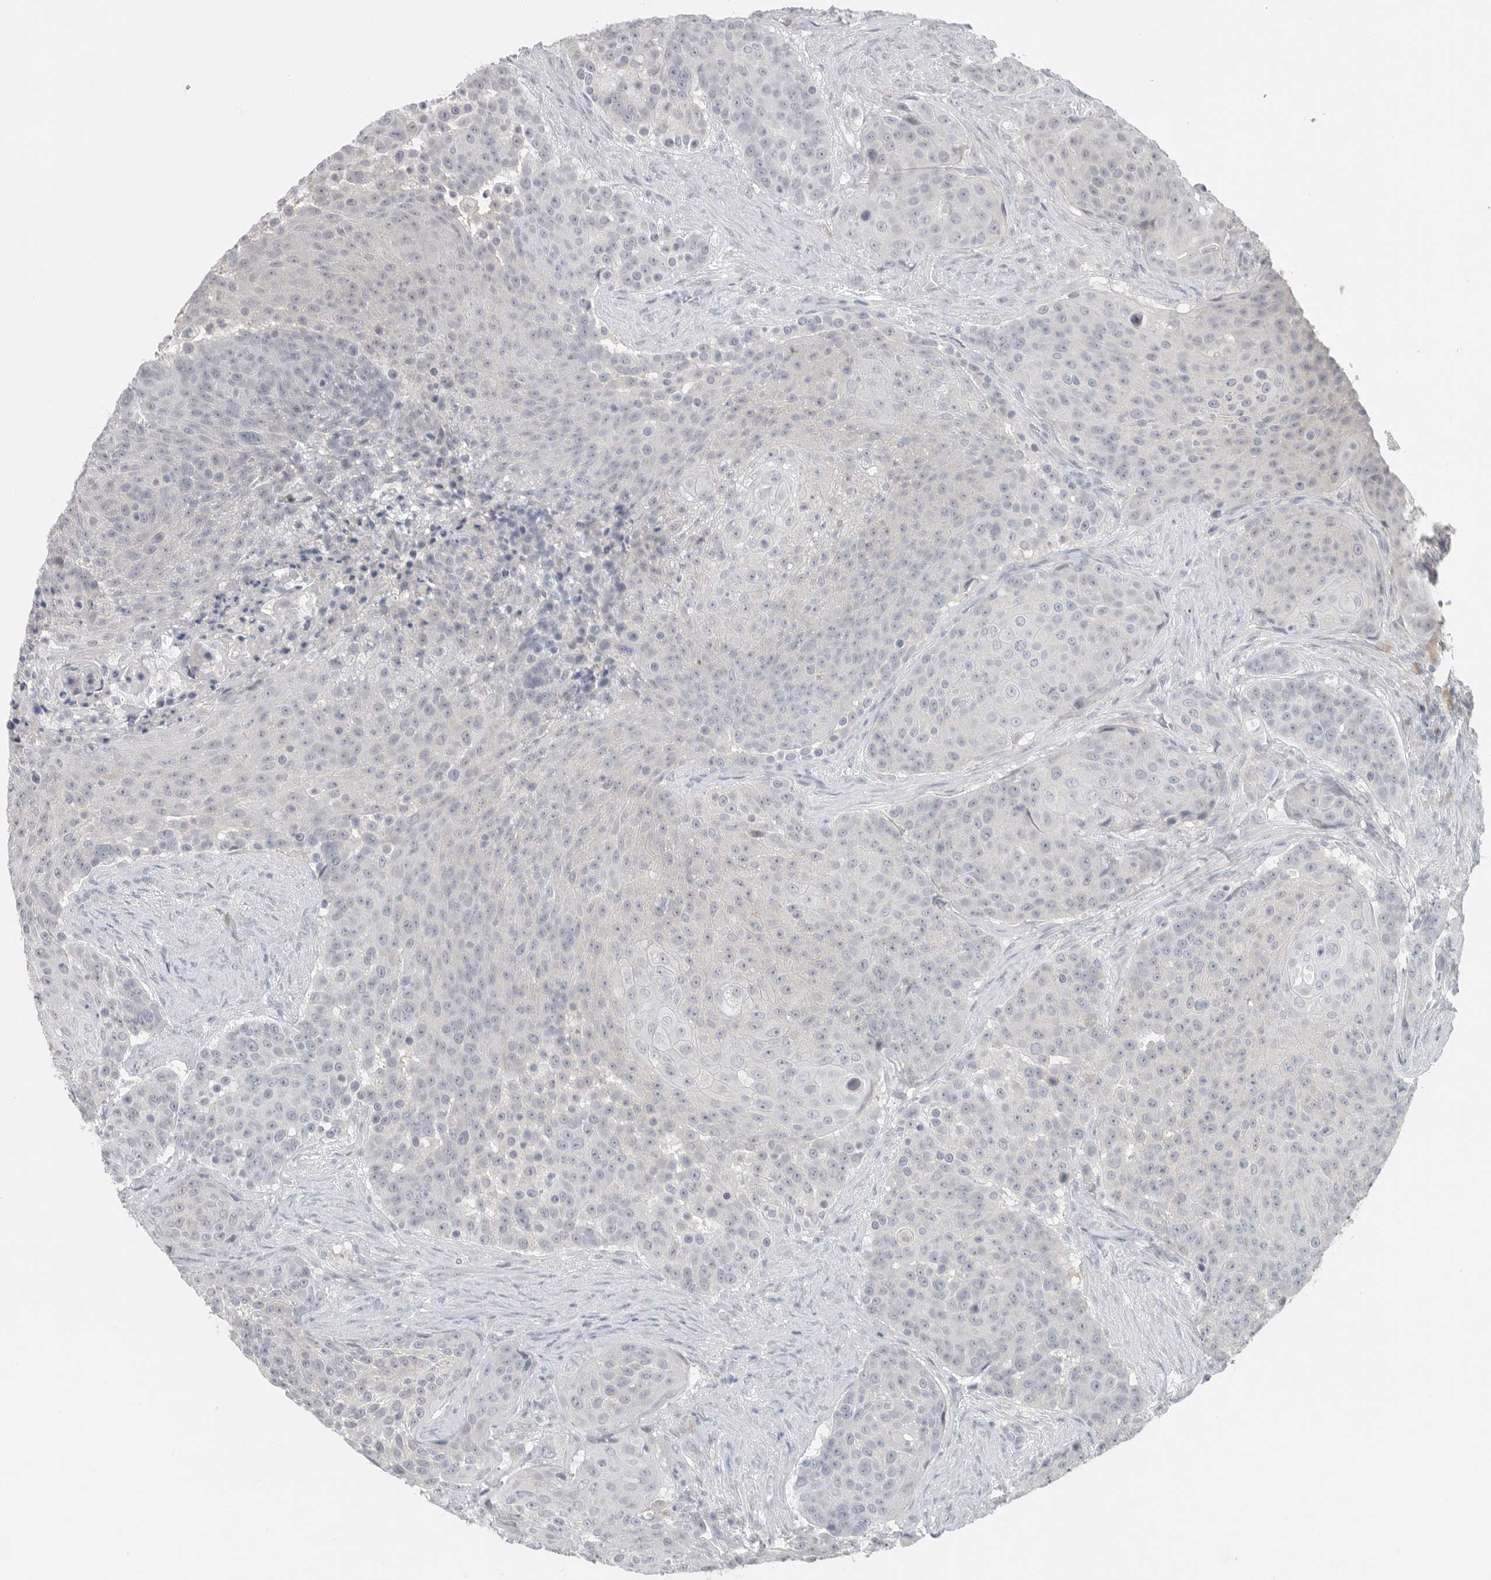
{"staining": {"intensity": "negative", "quantity": "none", "location": "none"}, "tissue": "urothelial cancer", "cell_type": "Tumor cells", "image_type": "cancer", "snomed": [{"axis": "morphology", "description": "Urothelial carcinoma, High grade"}, {"axis": "topography", "description": "Urinary bladder"}], "caption": "The photomicrograph reveals no staining of tumor cells in urothelial carcinoma (high-grade).", "gene": "PAM", "patient": {"sex": "female", "age": 63}}